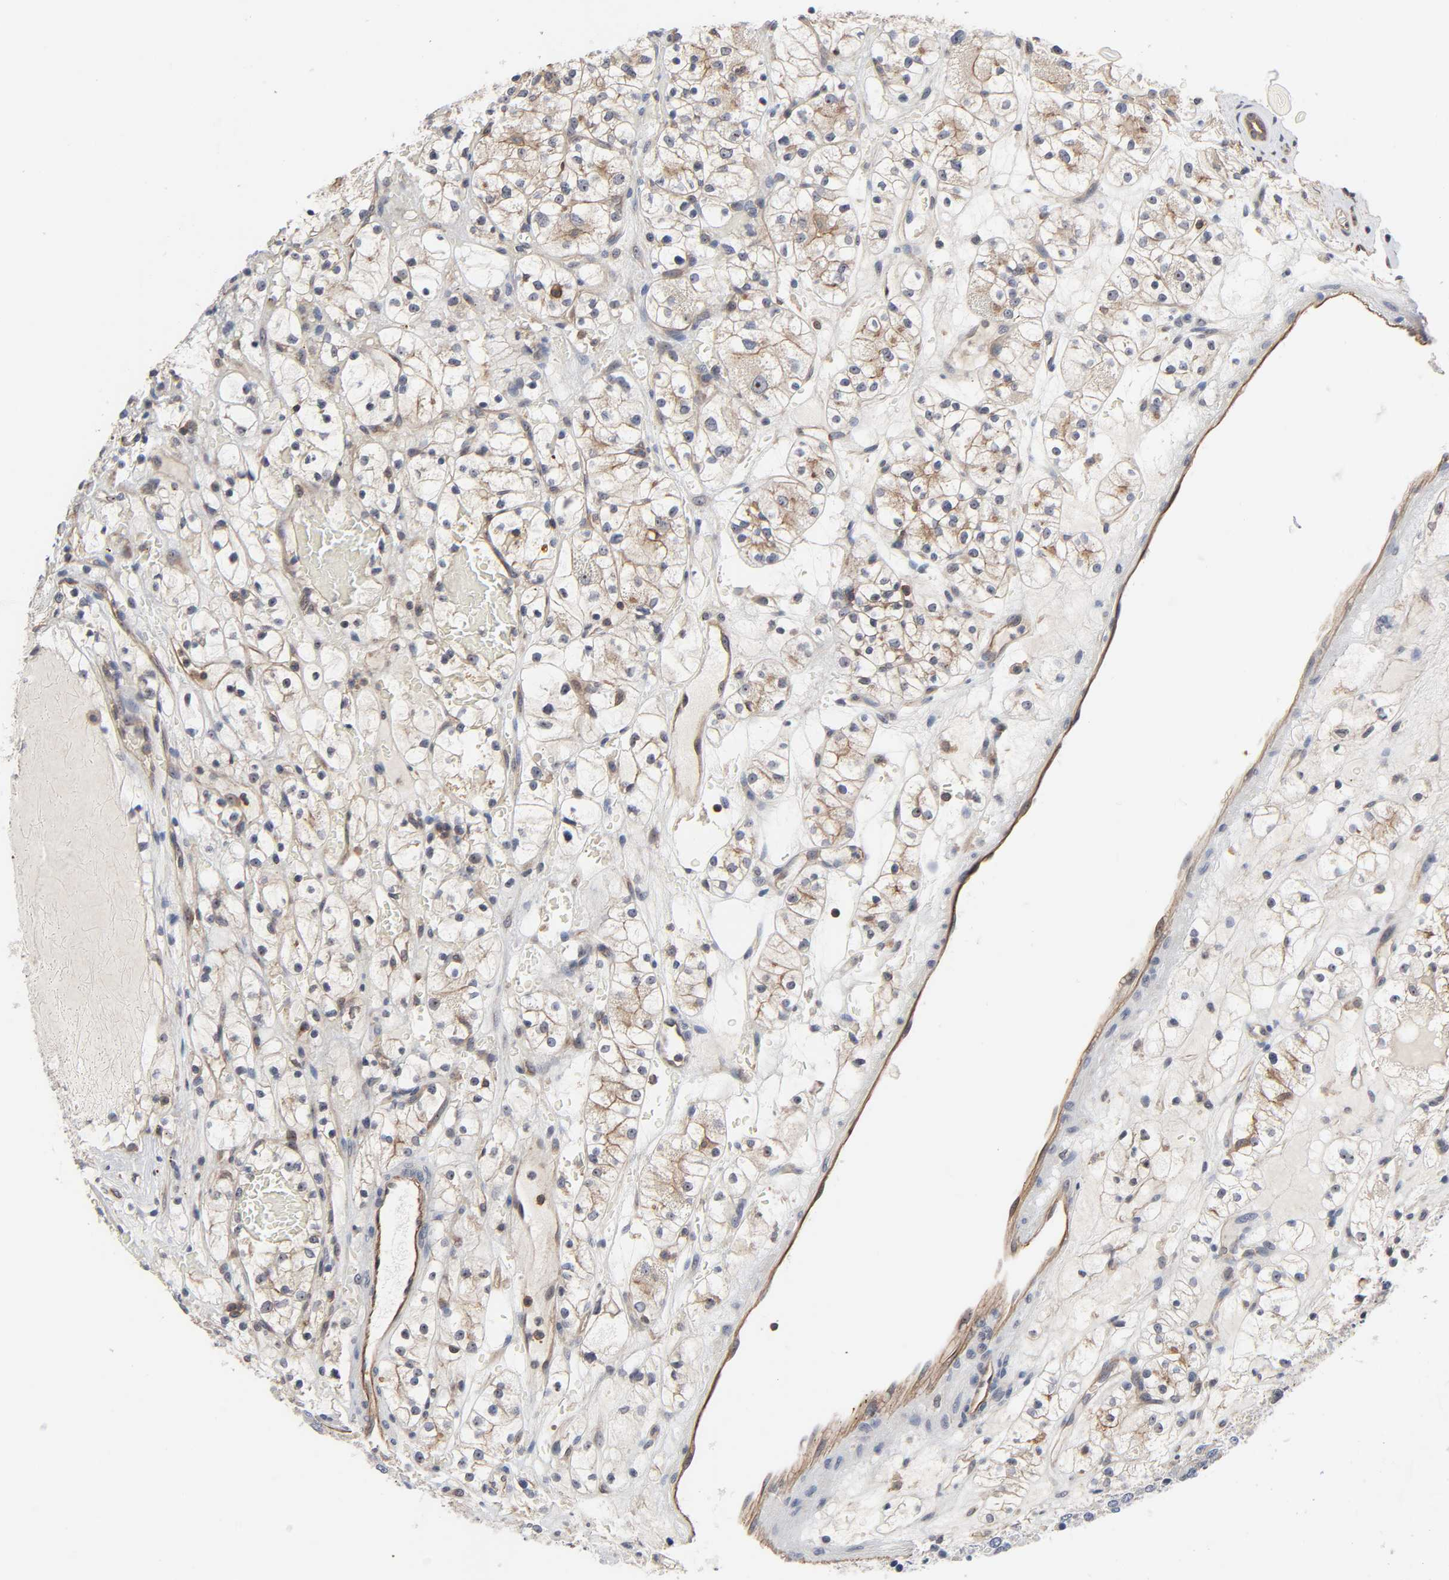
{"staining": {"intensity": "weak", "quantity": "25%-75%", "location": "cytoplasmic/membranous,nuclear"}, "tissue": "renal cancer", "cell_type": "Tumor cells", "image_type": "cancer", "snomed": [{"axis": "morphology", "description": "Adenocarcinoma, NOS"}, {"axis": "topography", "description": "Kidney"}], "caption": "Immunohistochemistry (DAB) staining of renal cancer (adenocarcinoma) reveals weak cytoplasmic/membranous and nuclear protein staining in about 25%-75% of tumor cells.", "gene": "DDX10", "patient": {"sex": "female", "age": 60}}